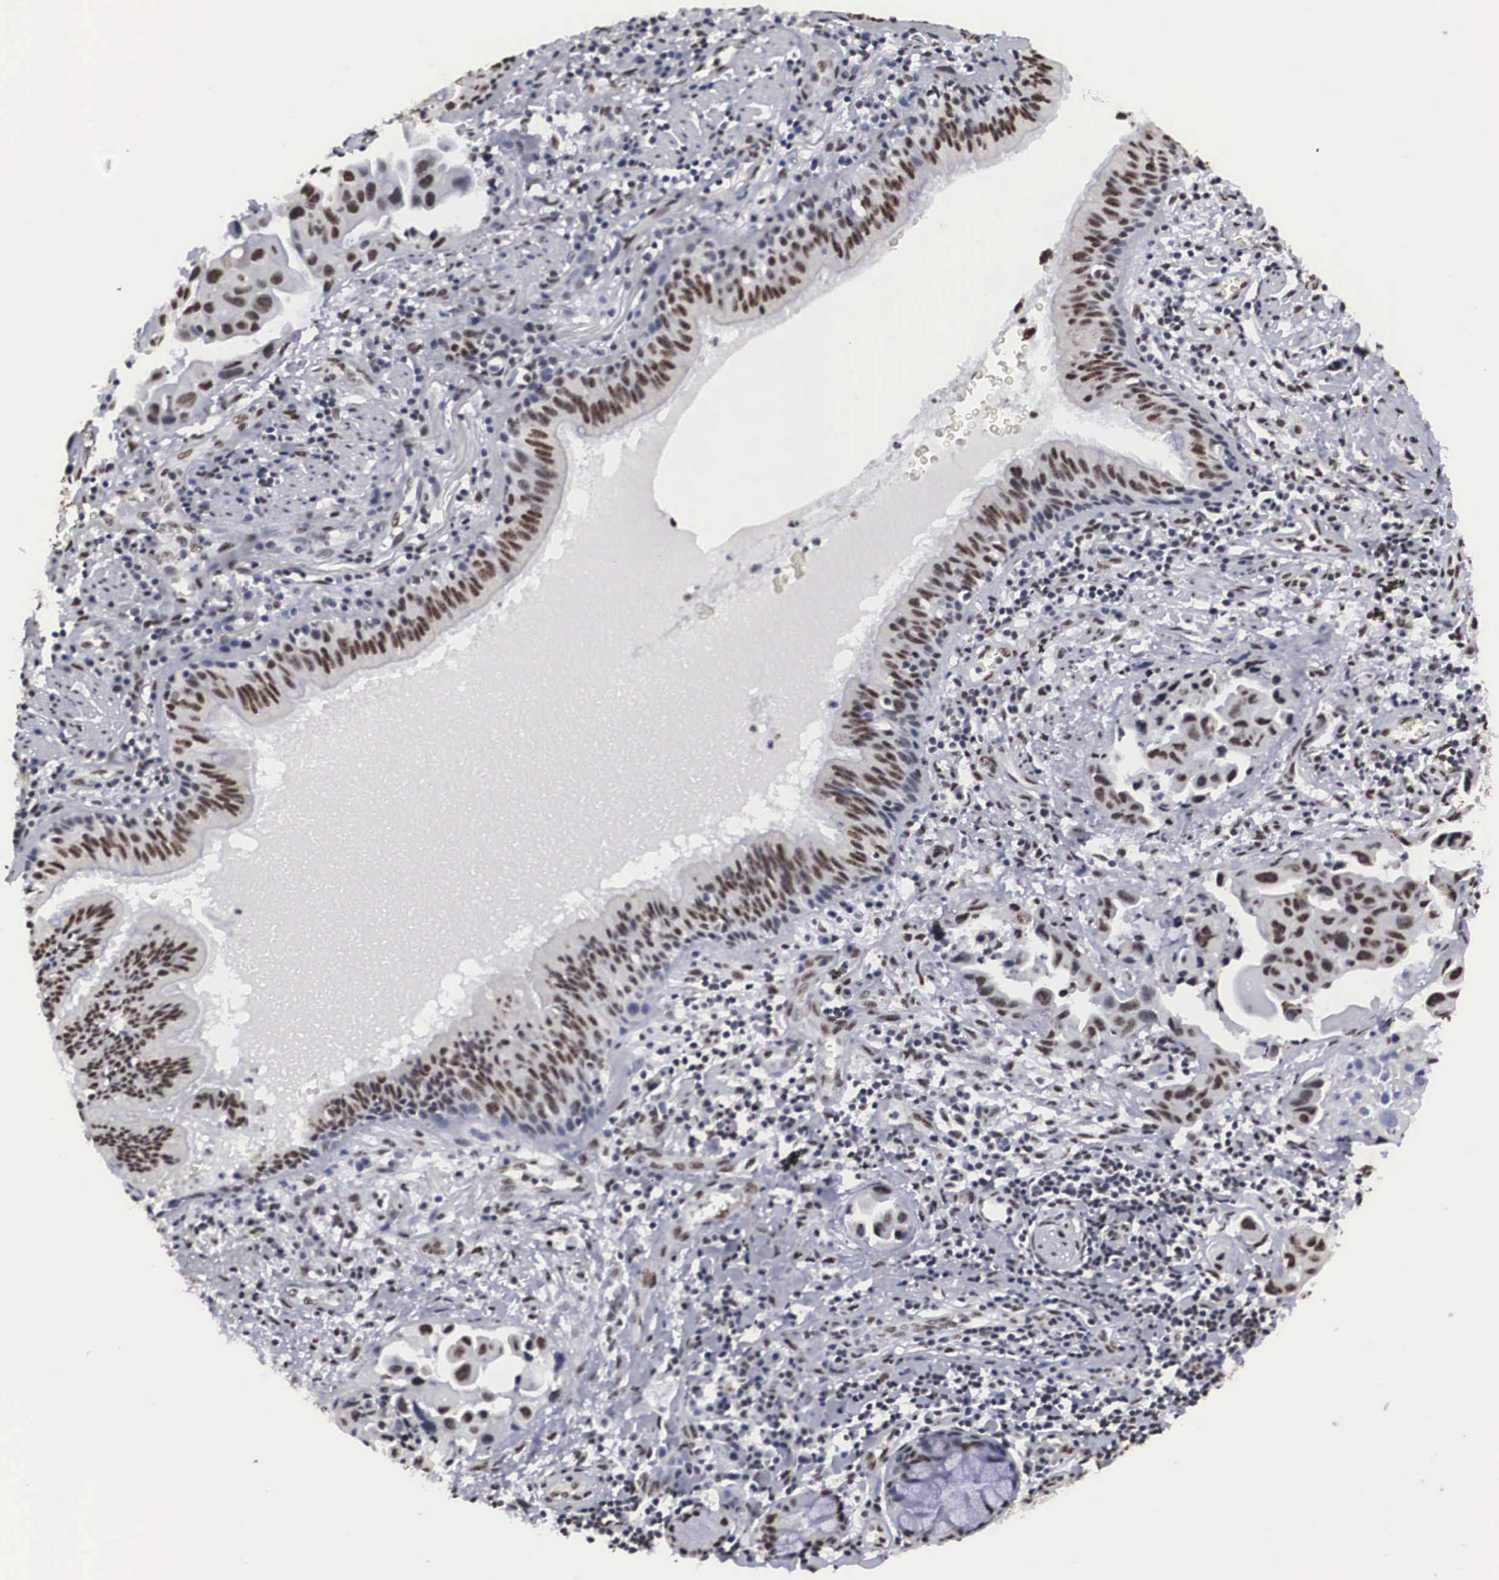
{"staining": {"intensity": "moderate", "quantity": ">75%", "location": "nuclear"}, "tissue": "lung cancer", "cell_type": "Tumor cells", "image_type": "cancer", "snomed": [{"axis": "morphology", "description": "Adenocarcinoma, NOS"}, {"axis": "topography", "description": "Lung"}], "caption": "IHC (DAB) staining of lung cancer demonstrates moderate nuclear protein expression in approximately >75% of tumor cells.", "gene": "ACIN1", "patient": {"sex": "male", "age": 64}}